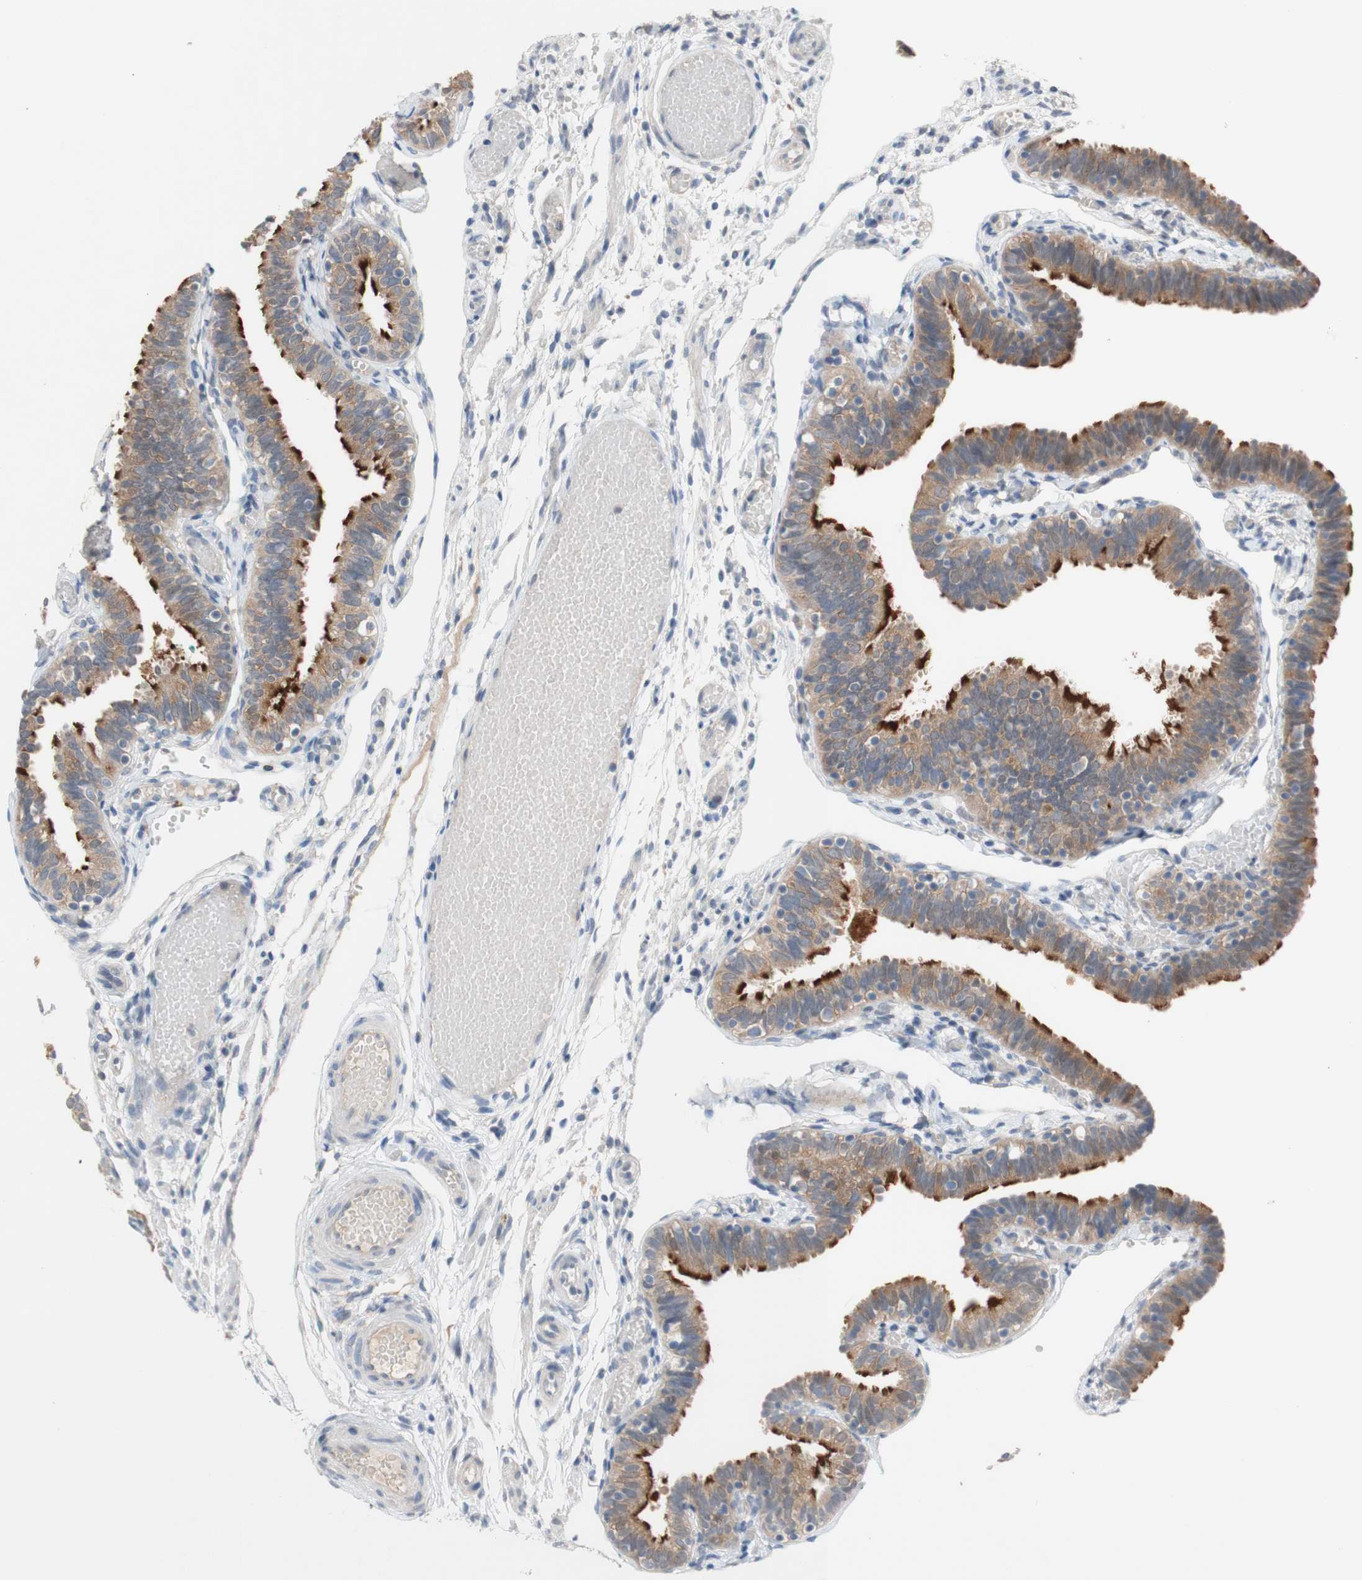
{"staining": {"intensity": "moderate", "quantity": ">75%", "location": "cytoplasmic/membranous"}, "tissue": "fallopian tube", "cell_type": "Glandular cells", "image_type": "normal", "snomed": [{"axis": "morphology", "description": "Normal tissue, NOS"}, {"axis": "topography", "description": "Fallopian tube"}], "caption": "Moderate cytoplasmic/membranous positivity for a protein is seen in about >75% of glandular cells of normal fallopian tube using immunohistochemistry (IHC).", "gene": "PEX2", "patient": {"sex": "female", "age": 46}}